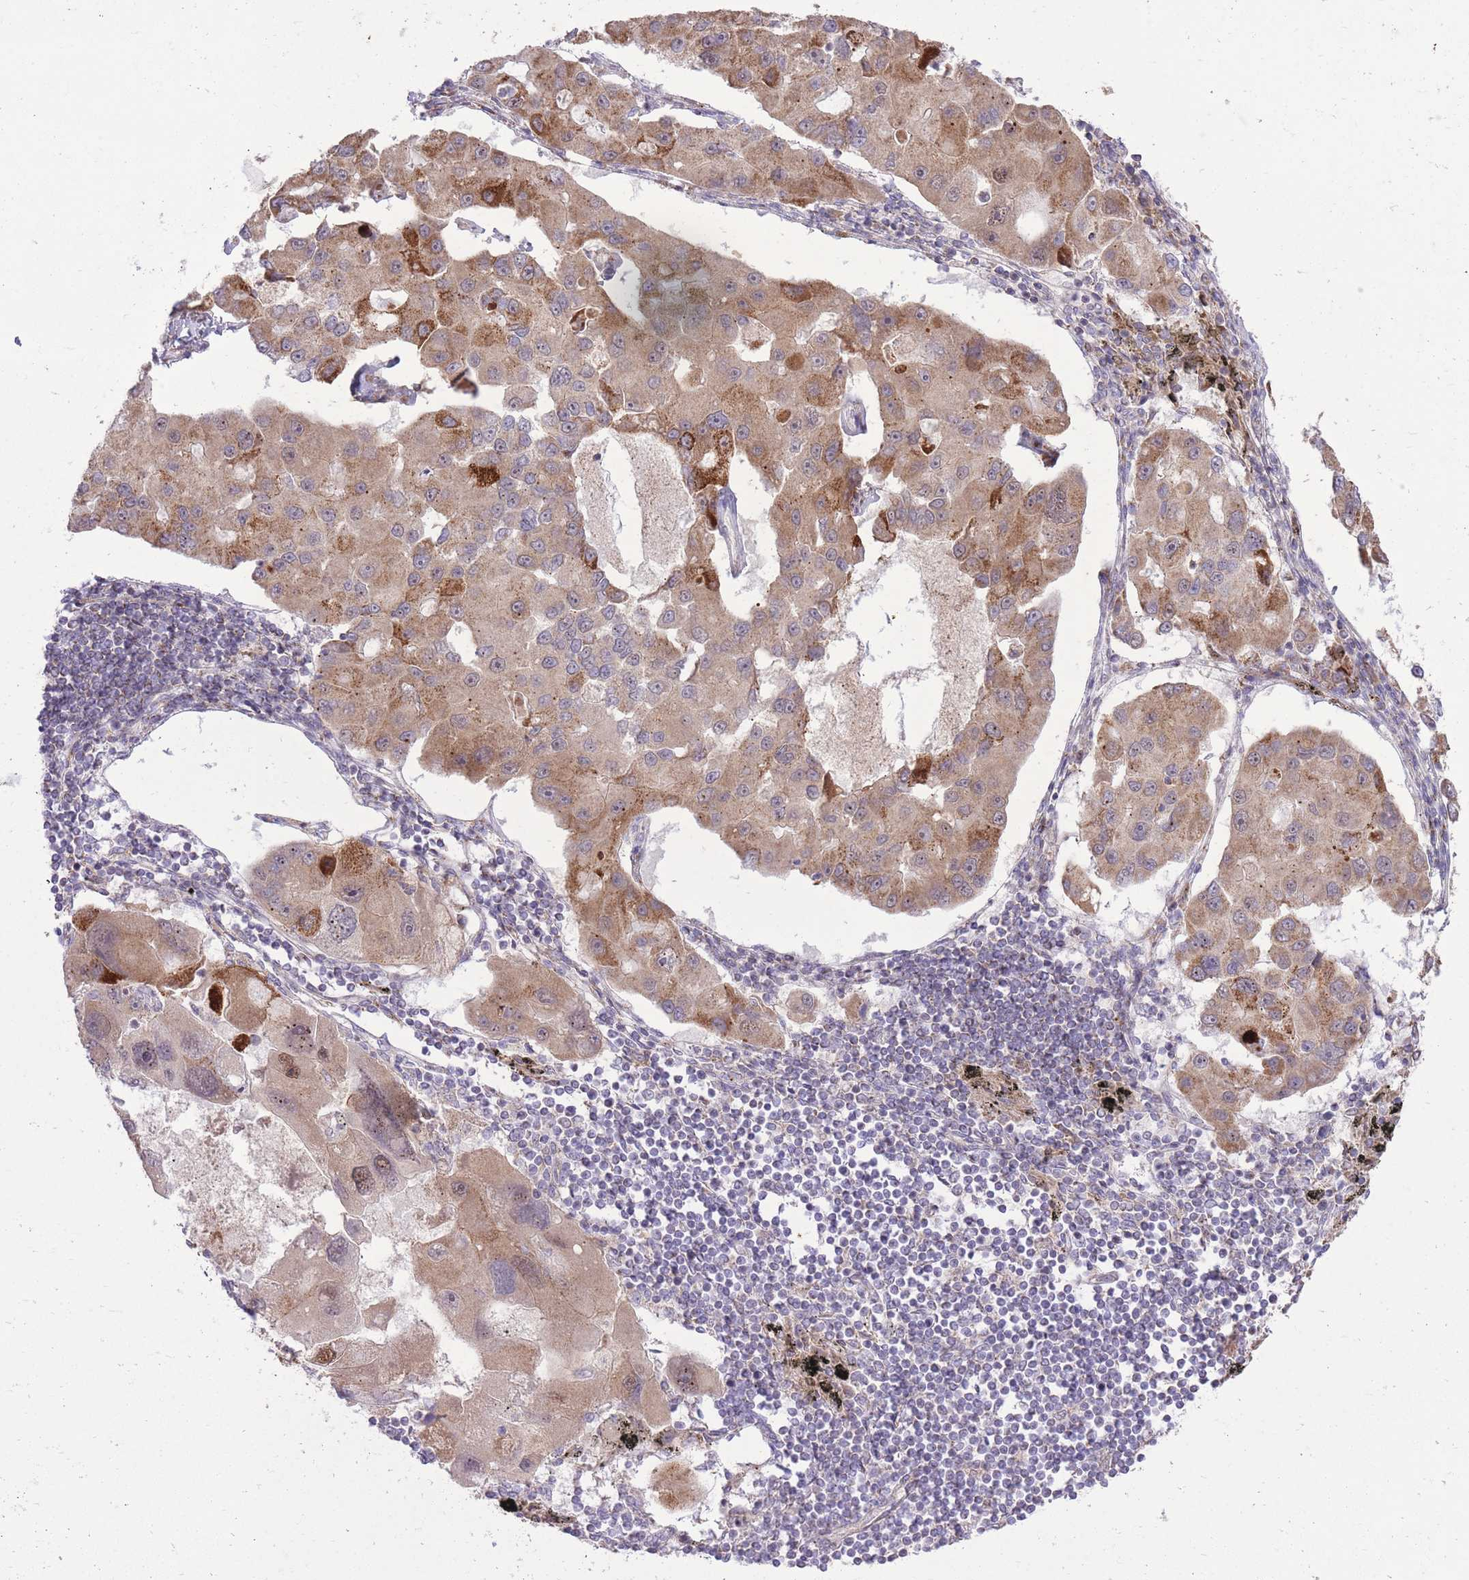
{"staining": {"intensity": "moderate", "quantity": ">75%", "location": "cytoplasmic/membranous"}, "tissue": "lung cancer", "cell_type": "Tumor cells", "image_type": "cancer", "snomed": [{"axis": "morphology", "description": "Adenocarcinoma, NOS"}, {"axis": "topography", "description": "Lung"}], "caption": "Adenocarcinoma (lung) stained for a protein (brown) reveals moderate cytoplasmic/membranous positive staining in about >75% of tumor cells.", "gene": "SLC4A4", "patient": {"sex": "female", "age": 54}}